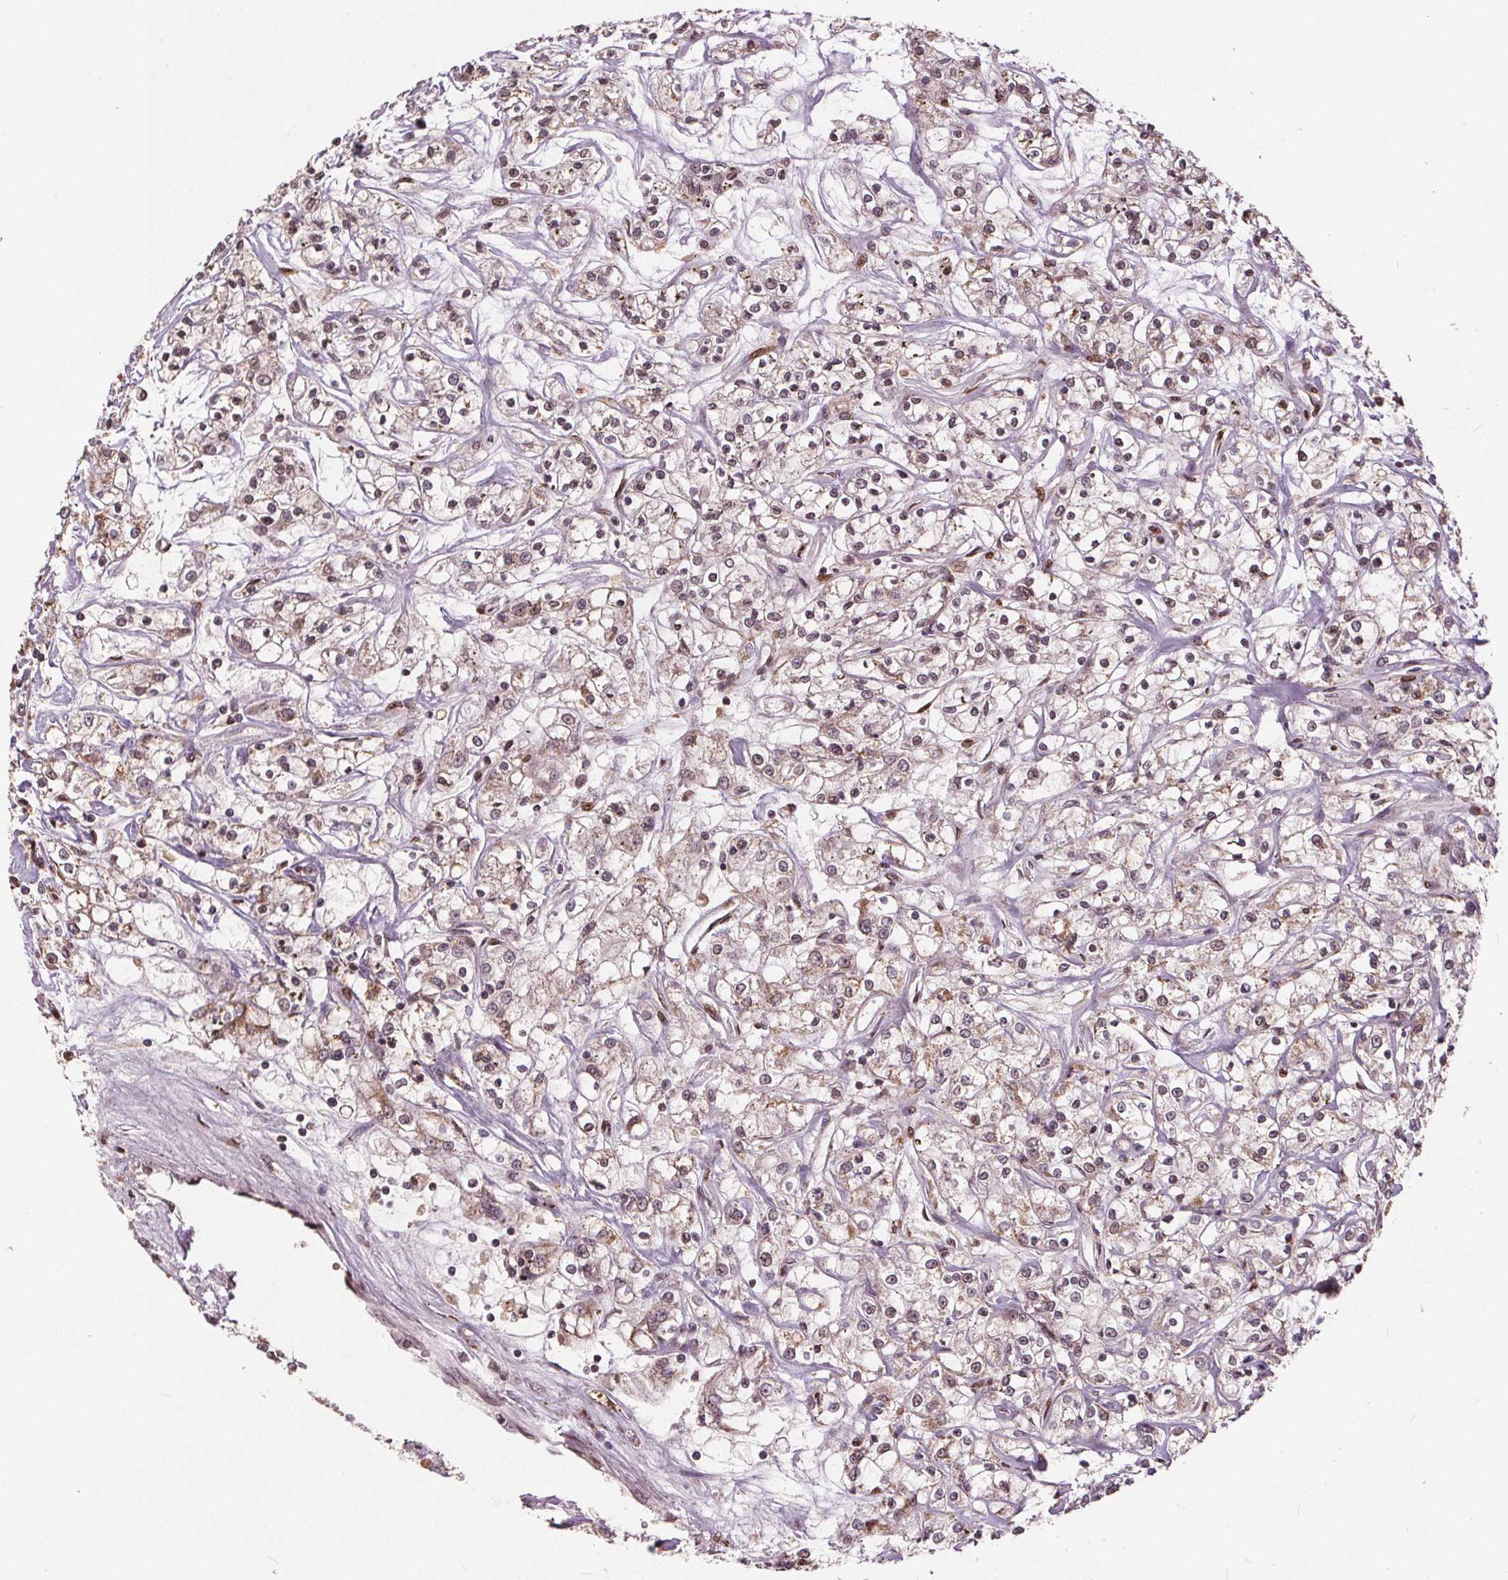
{"staining": {"intensity": "negative", "quantity": "none", "location": "none"}, "tissue": "renal cancer", "cell_type": "Tumor cells", "image_type": "cancer", "snomed": [{"axis": "morphology", "description": "Adenocarcinoma, NOS"}, {"axis": "topography", "description": "Kidney"}], "caption": "DAB (3,3'-diaminobenzidine) immunohistochemical staining of renal cancer (adenocarcinoma) displays no significant staining in tumor cells. (Stains: DAB (3,3'-diaminobenzidine) immunohistochemistry with hematoxylin counter stain, Microscopy: brightfield microscopy at high magnification).", "gene": "HIF1AN", "patient": {"sex": "female", "age": 59}}